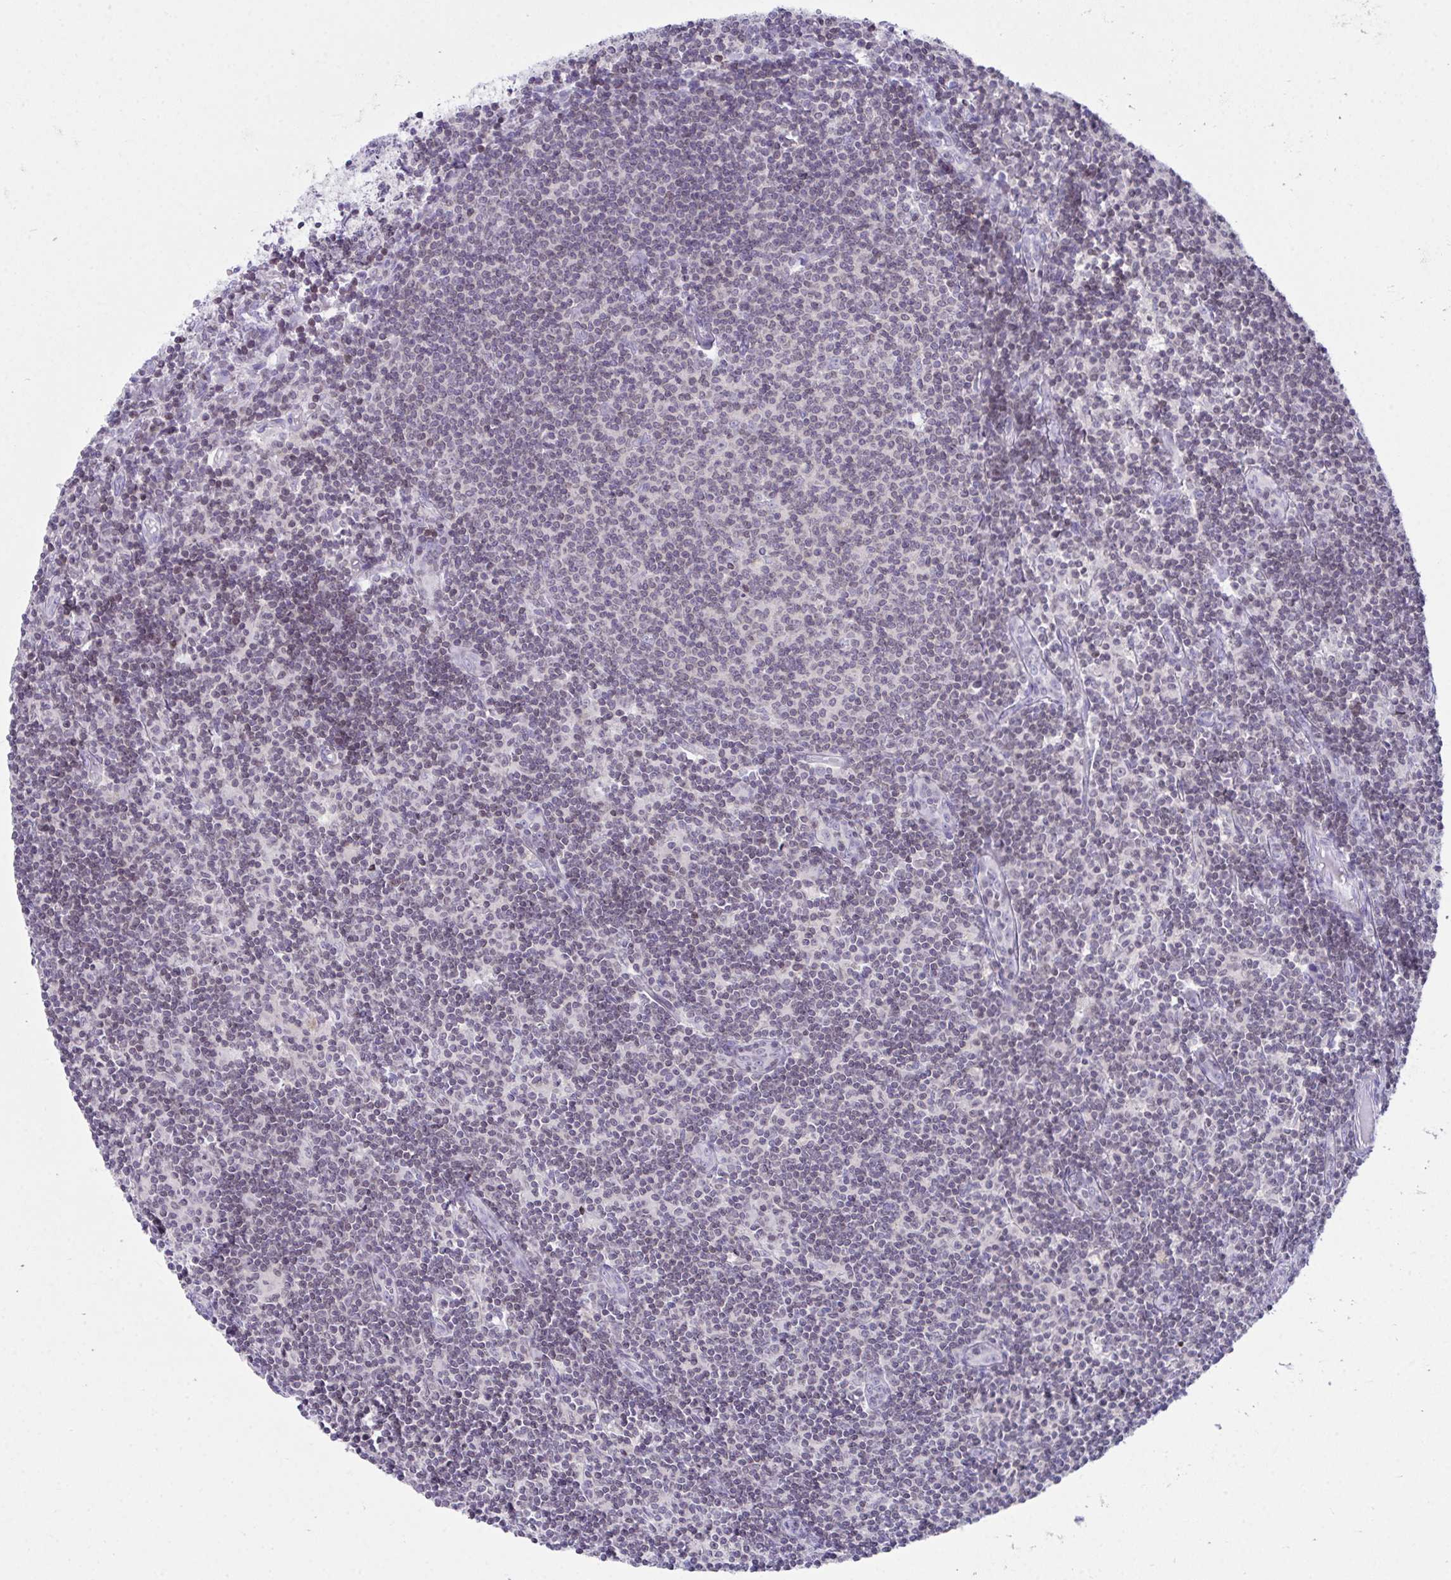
{"staining": {"intensity": "negative", "quantity": "none", "location": "none"}, "tissue": "lymph node", "cell_type": "Germinal center cells", "image_type": "normal", "snomed": [{"axis": "morphology", "description": "Normal tissue, NOS"}, {"axis": "topography", "description": "Lymph node"}], "caption": "Immunohistochemical staining of normal lymph node displays no significant staining in germinal center cells. (Stains: DAB IHC with hematoxylin counter stain, Microscopy: brightfield microscopy at high magnification).", "gene": "OR7A5", "patient": {"sex": "female", "age": 31}}